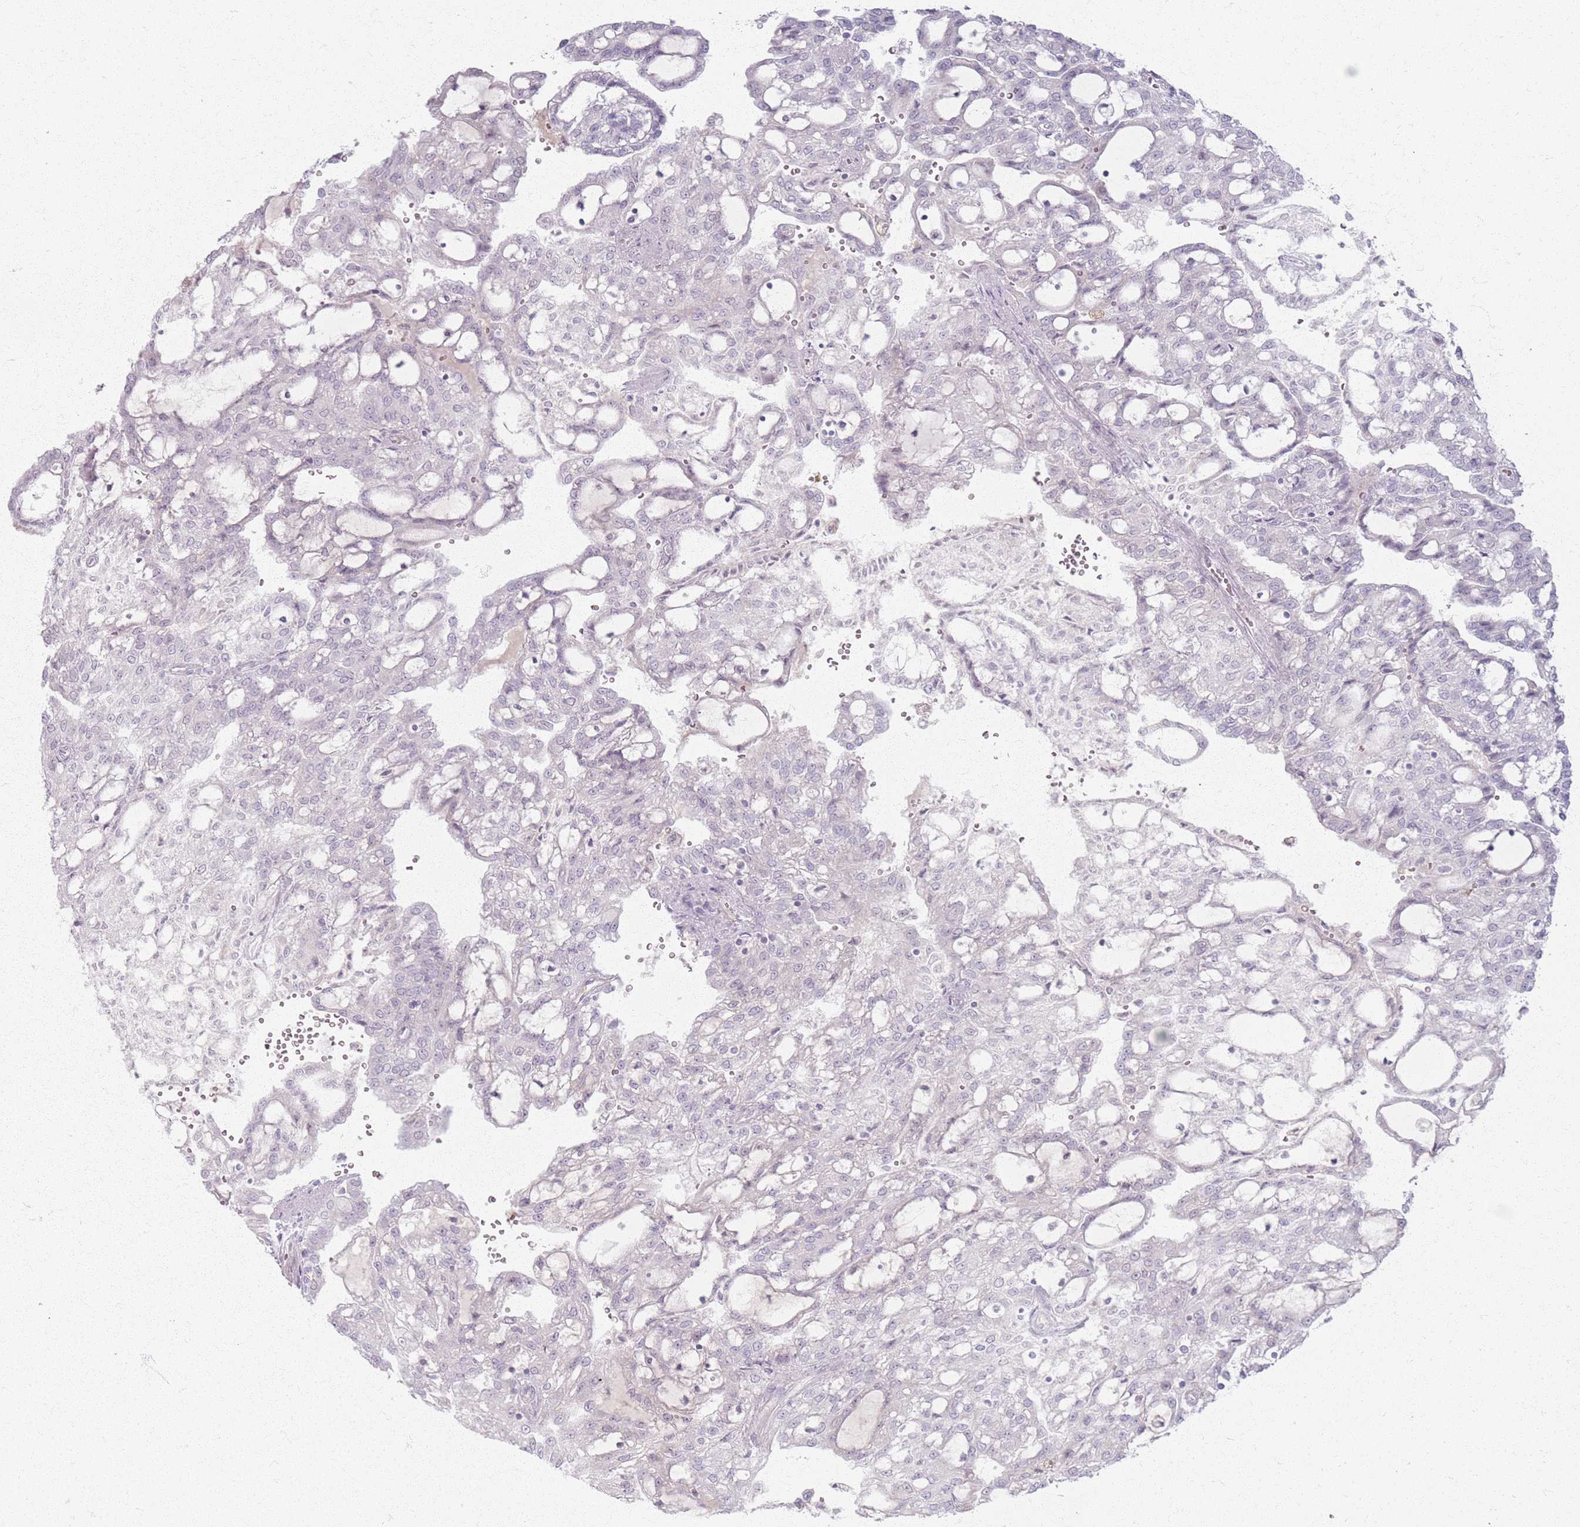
{"staining": {"intensity": "negative", "quantity": "none", "location": "none"}, "tissue": "renal cancer", "cell_type": "Tumor cells", "image_type": "cancer", "snomed": [{"axis": "morphology", "description": "Adenocarcinoma, NOS"}, {"axis": "topography", "description": "Kidney"}], "caption": "High magnification brightfield microscopy of renal cancer stained with DAB (3,3'-diaminobenzidine) (brown) and counterstained with hematoxylin (blue): tumor cells show no significant expression. (DAB immunohistochemistry (IHC) visualized using brightfield microscopy, high magnification).", "gene": "CRIPT", "patient": {"sex": "male", "age": 63}}